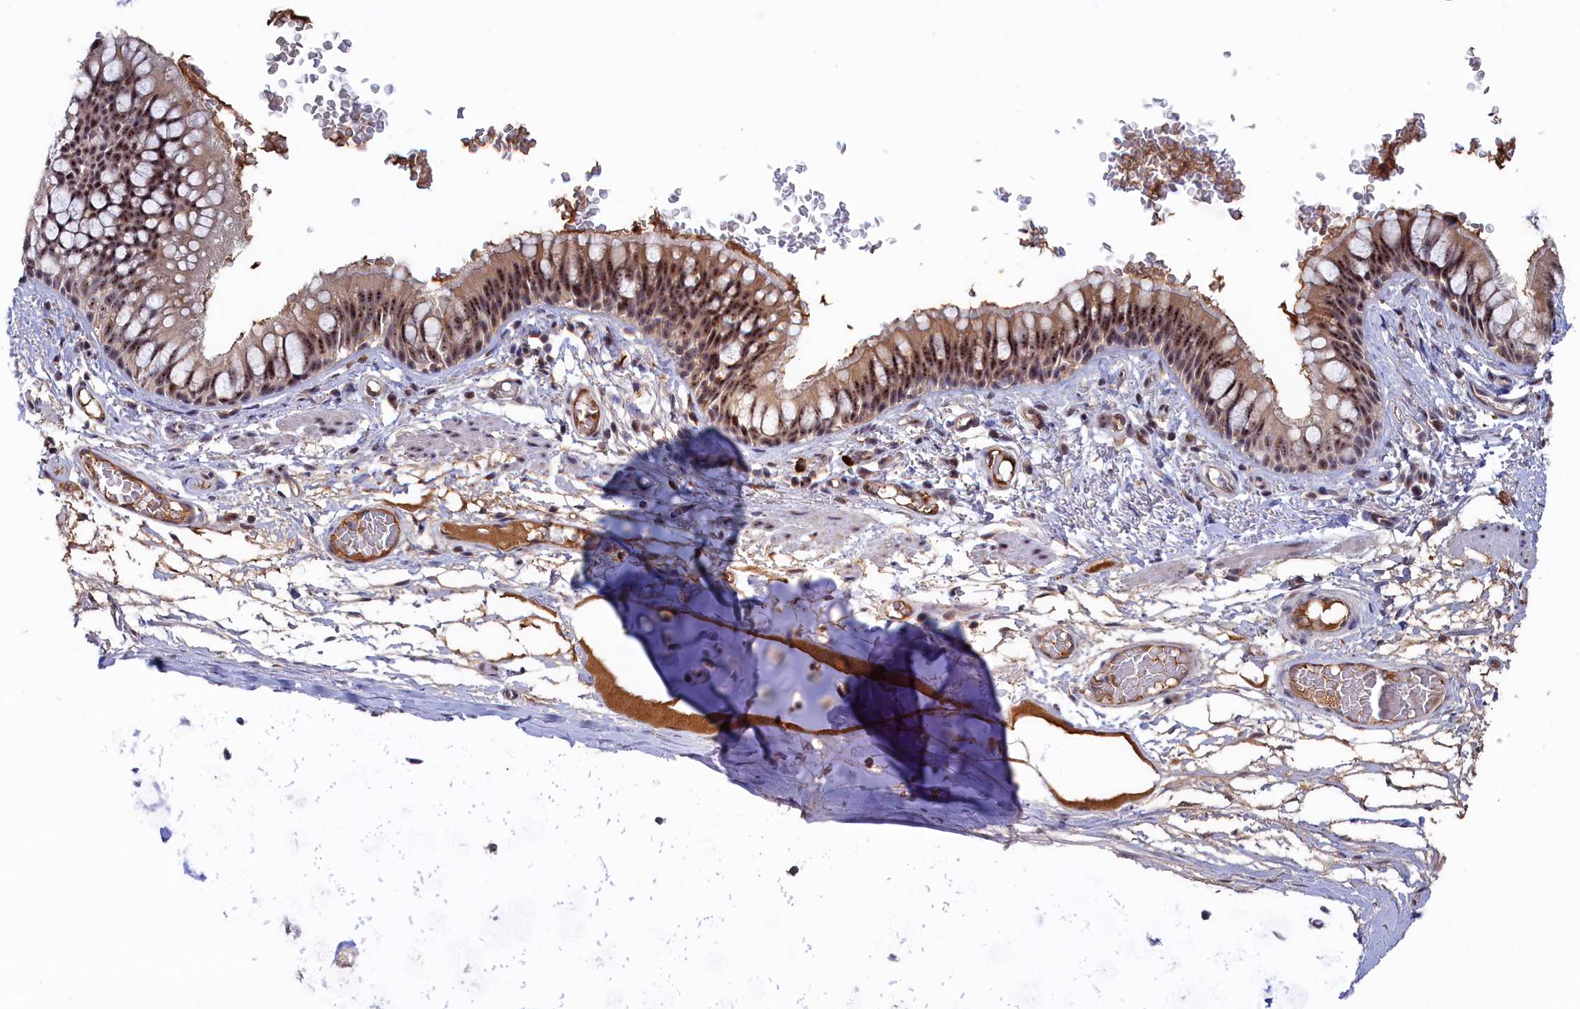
{"staining": {"intensity": "moderate", "quantity": ">75%", "location": "cytoplasmic/membranous,nuclear"}, "tissue": "bronchus", "cell_type": "Respiratory epithelial cells", "image_type": "normal", "snomed": [{"axis": "morphology", "description": "Normal tissue, NOS"}, {"axis": "topography", "description": "Cartilage tissue"}, {"axis": "topography", "description": "Bronchus"}], "caption": "This is an image of immunohistochemistry staining of unremarkable bronchus, which shows moderate expression in the cytoplasmic/membranous,nuclear of respiratory epithelial cells.", "gene": "TAB1", "patient": {"sex": "female", "age": 36}}